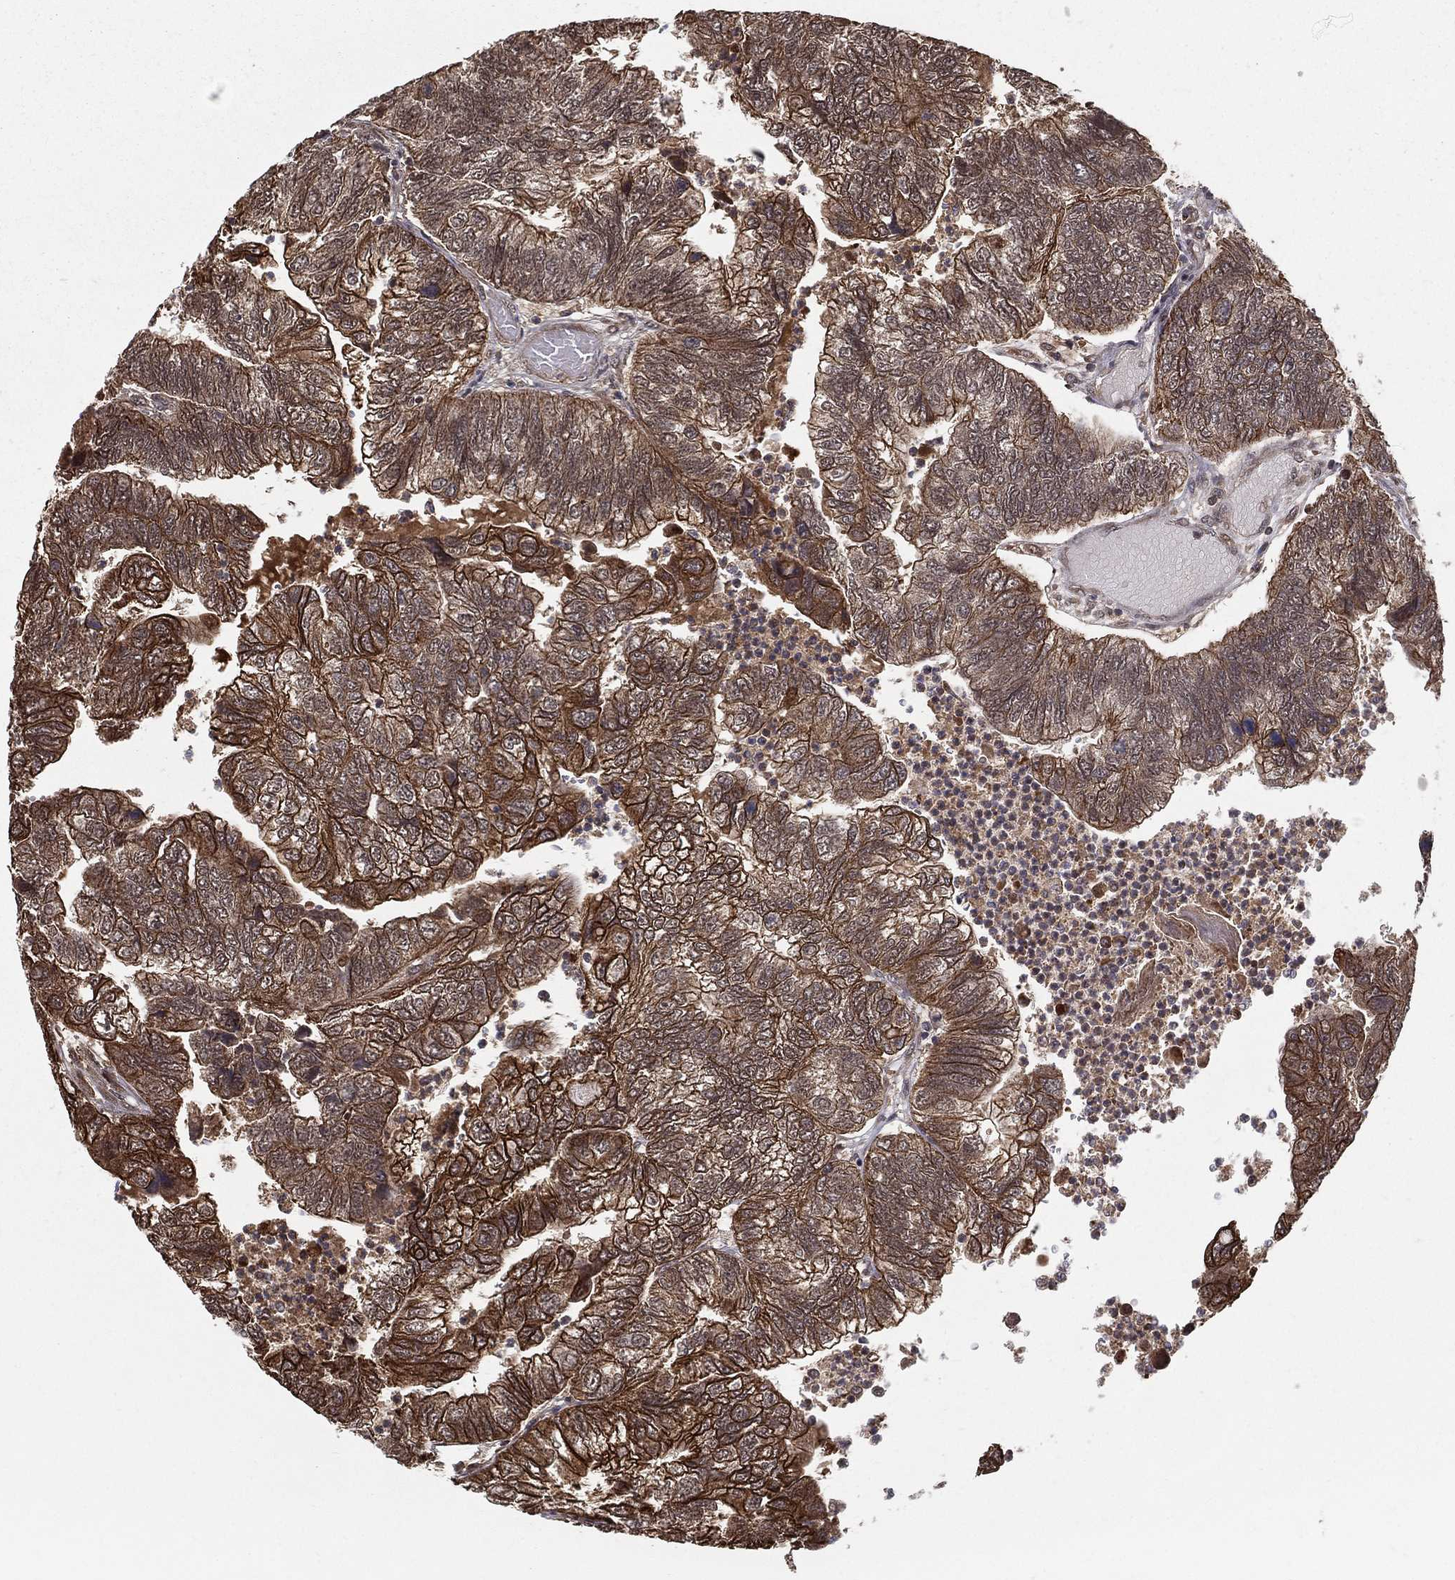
{"staining": {"intensity": "strong", "quantity": "25%-75%", "location": "cytoplasmic/membranous"}, "tissue": "colorectal cancer", "cell_type": "Tumor cells", "image_type": "cancer", "snomed": [{"axis": "morphology", "description": "Adenocarcinoma, NOS"}, {"axis": "topography", "description": "Colon"}], "caption": "A brown stain highlights strong cytoplasmic/membranous positivity of a protein in colorectal adenocarcinoma tumor cells.", "gene": "SLC6A6", "patient": {"sex": "female", "age": 67}}